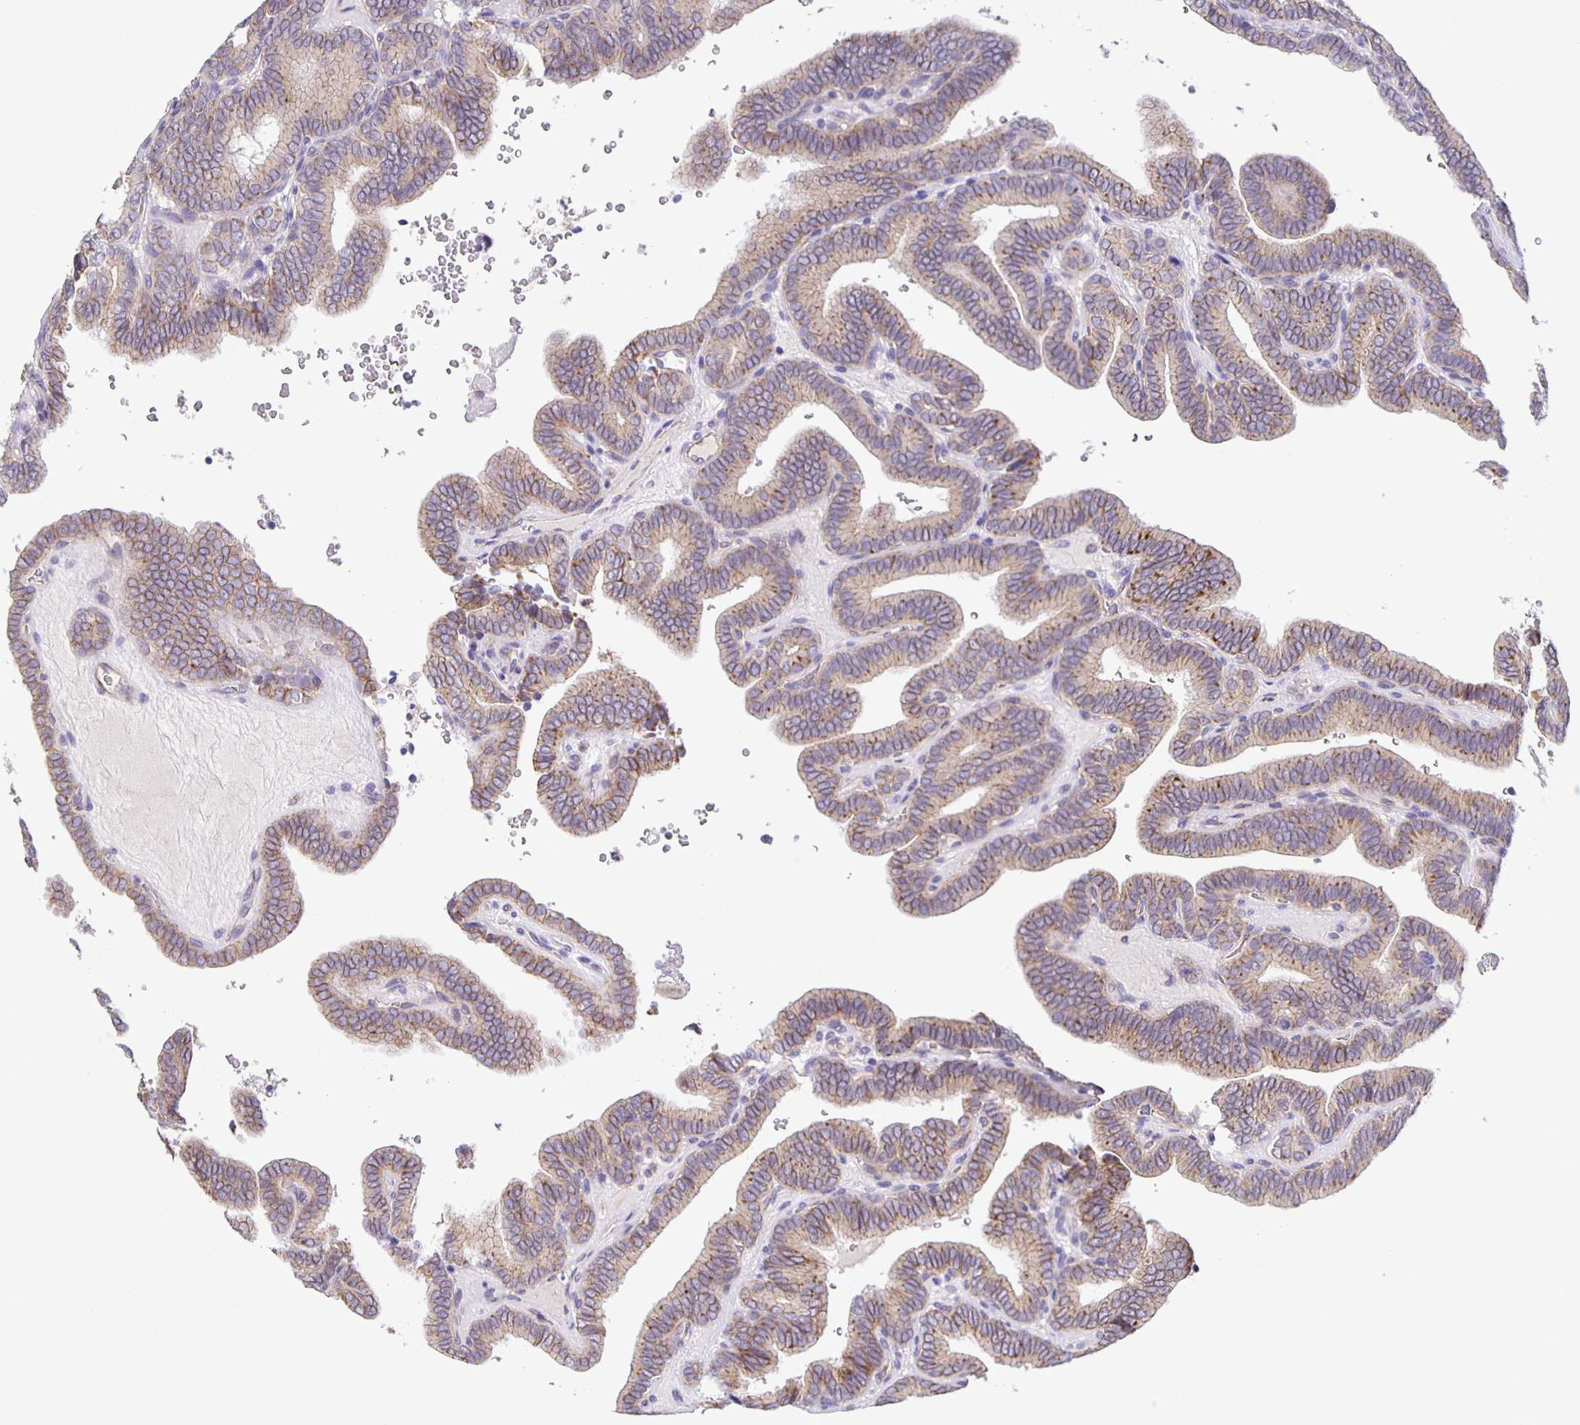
{"staining": {"intensity": "moderate", "quantity": "25%-75%", "location": "cytoplasmic/membranous"}, "tissue": "thyroid cancer", "cell_type": "Tumor cells", "image_type": "cancer", "snomed": [{"axis": "morphology", "description": "Papillary adenocarcinoma, NOS"}, {"axis": "topography", "description": "Thyroid gland"}], "caption": "IHC histopathology image of neoplastic tissue: thyroid cancer (papillary adenocarcinoma) stained using immunohistochemistry (IHC) reveals medium levels of moderate protein expression localized specifically in the cytoplasmic/membranous of tumor cells, appearing as a cytoplasmic/membranous brown color.", "gene": "JMJD4", "patient": {"sex": "female", "age": 21}}